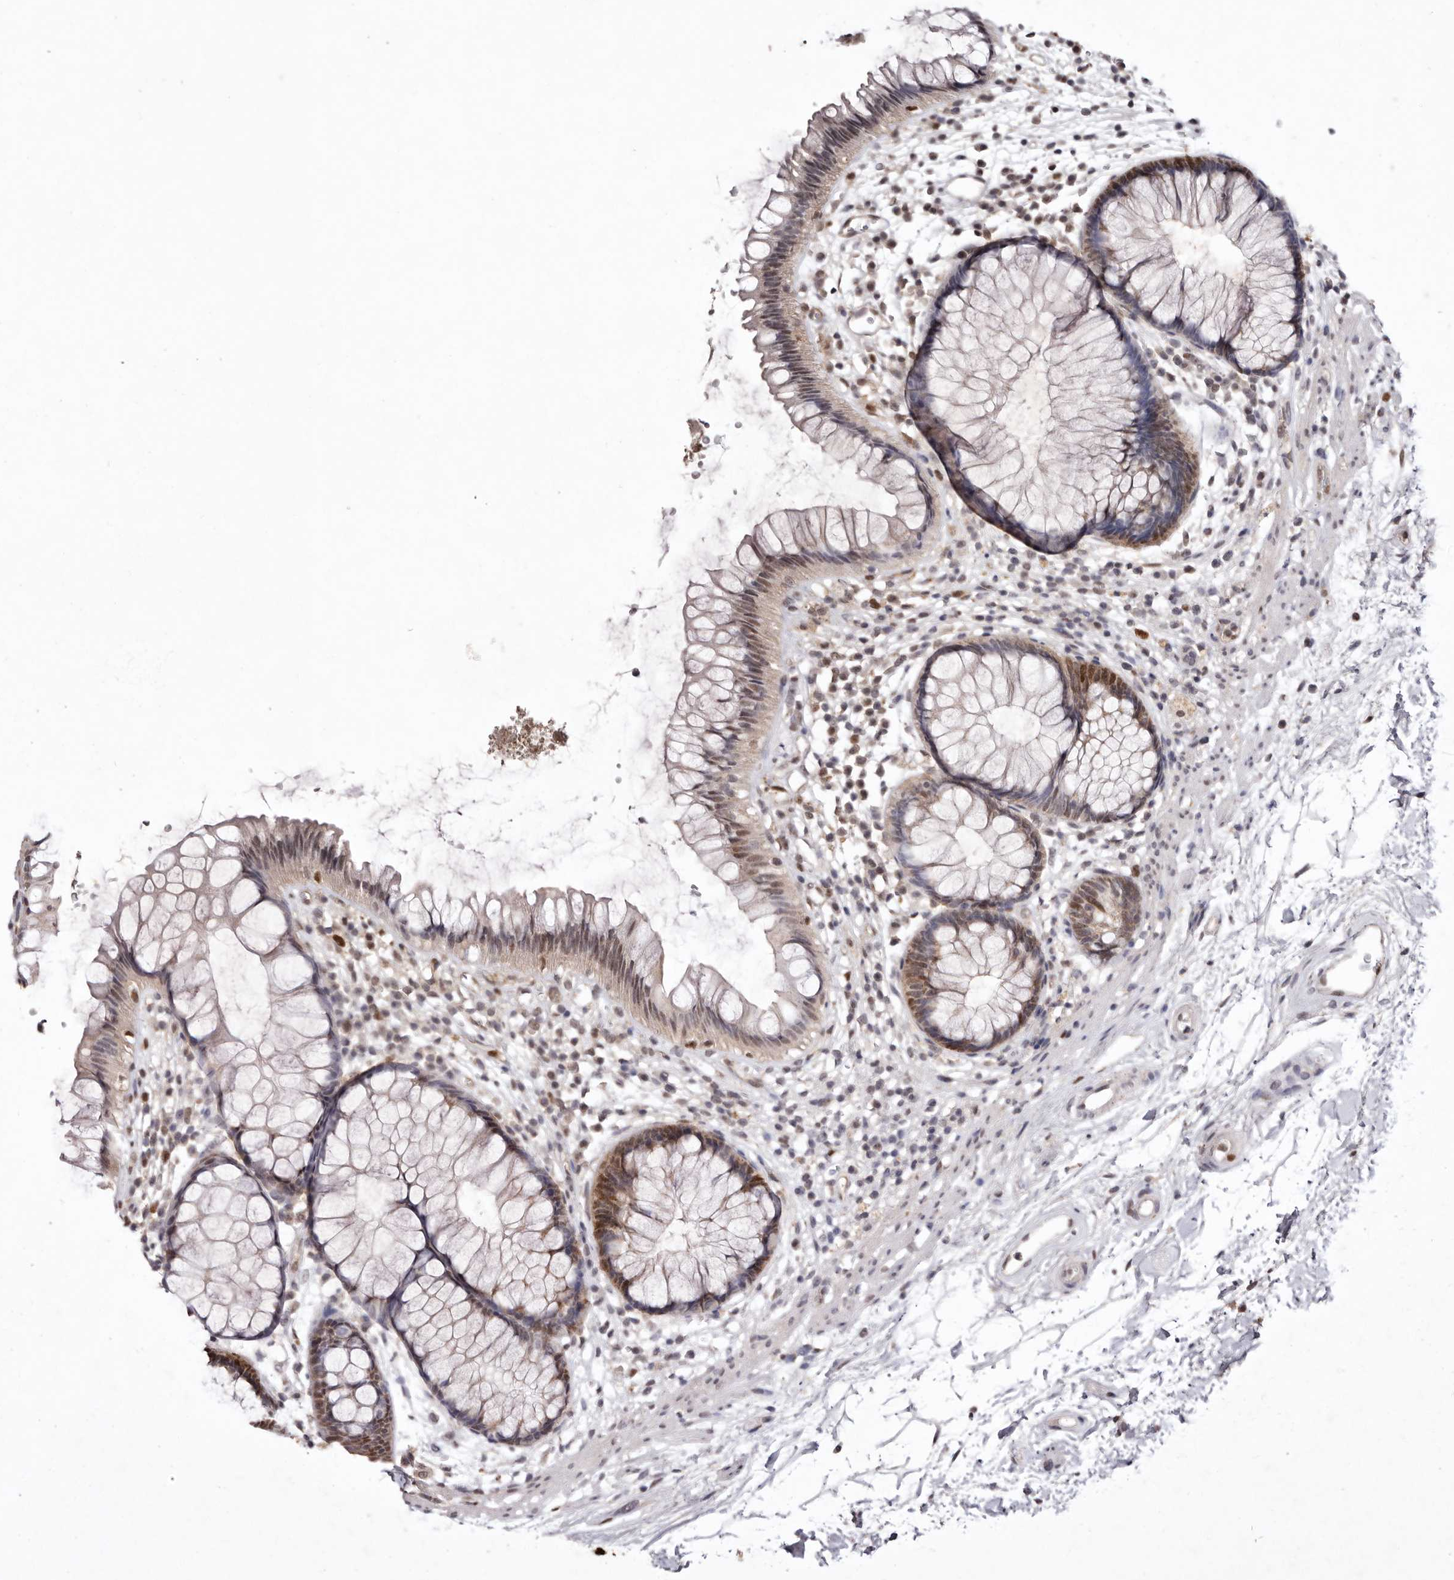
{"staining": {"intensity": "moderate", "quantity": "25%-75%", "location": "cytoplasmic/membranous,nuclear"}, "tissue": "rectum", "cell_type": "Glandular cells", "image_type": "normal", "snomed": [{"axis": "morphology", "description": "Normal tissue, NOS"}, {"axis": "topography", "description": "Rectum"}], "caption": "High-power microscopy captured an immunohistochemistry image of unremarkable rectum, revealing moderate cytoplasmic/membranous,nuclear expression in about 25%-75% of glandular cells. (Stains: DAB in brown, nuclei in blue, Microscopy: brightfield microscopy at high magnification).", "gene": "NOTCH1", "patient": {"sex": "male", "age": 51}}